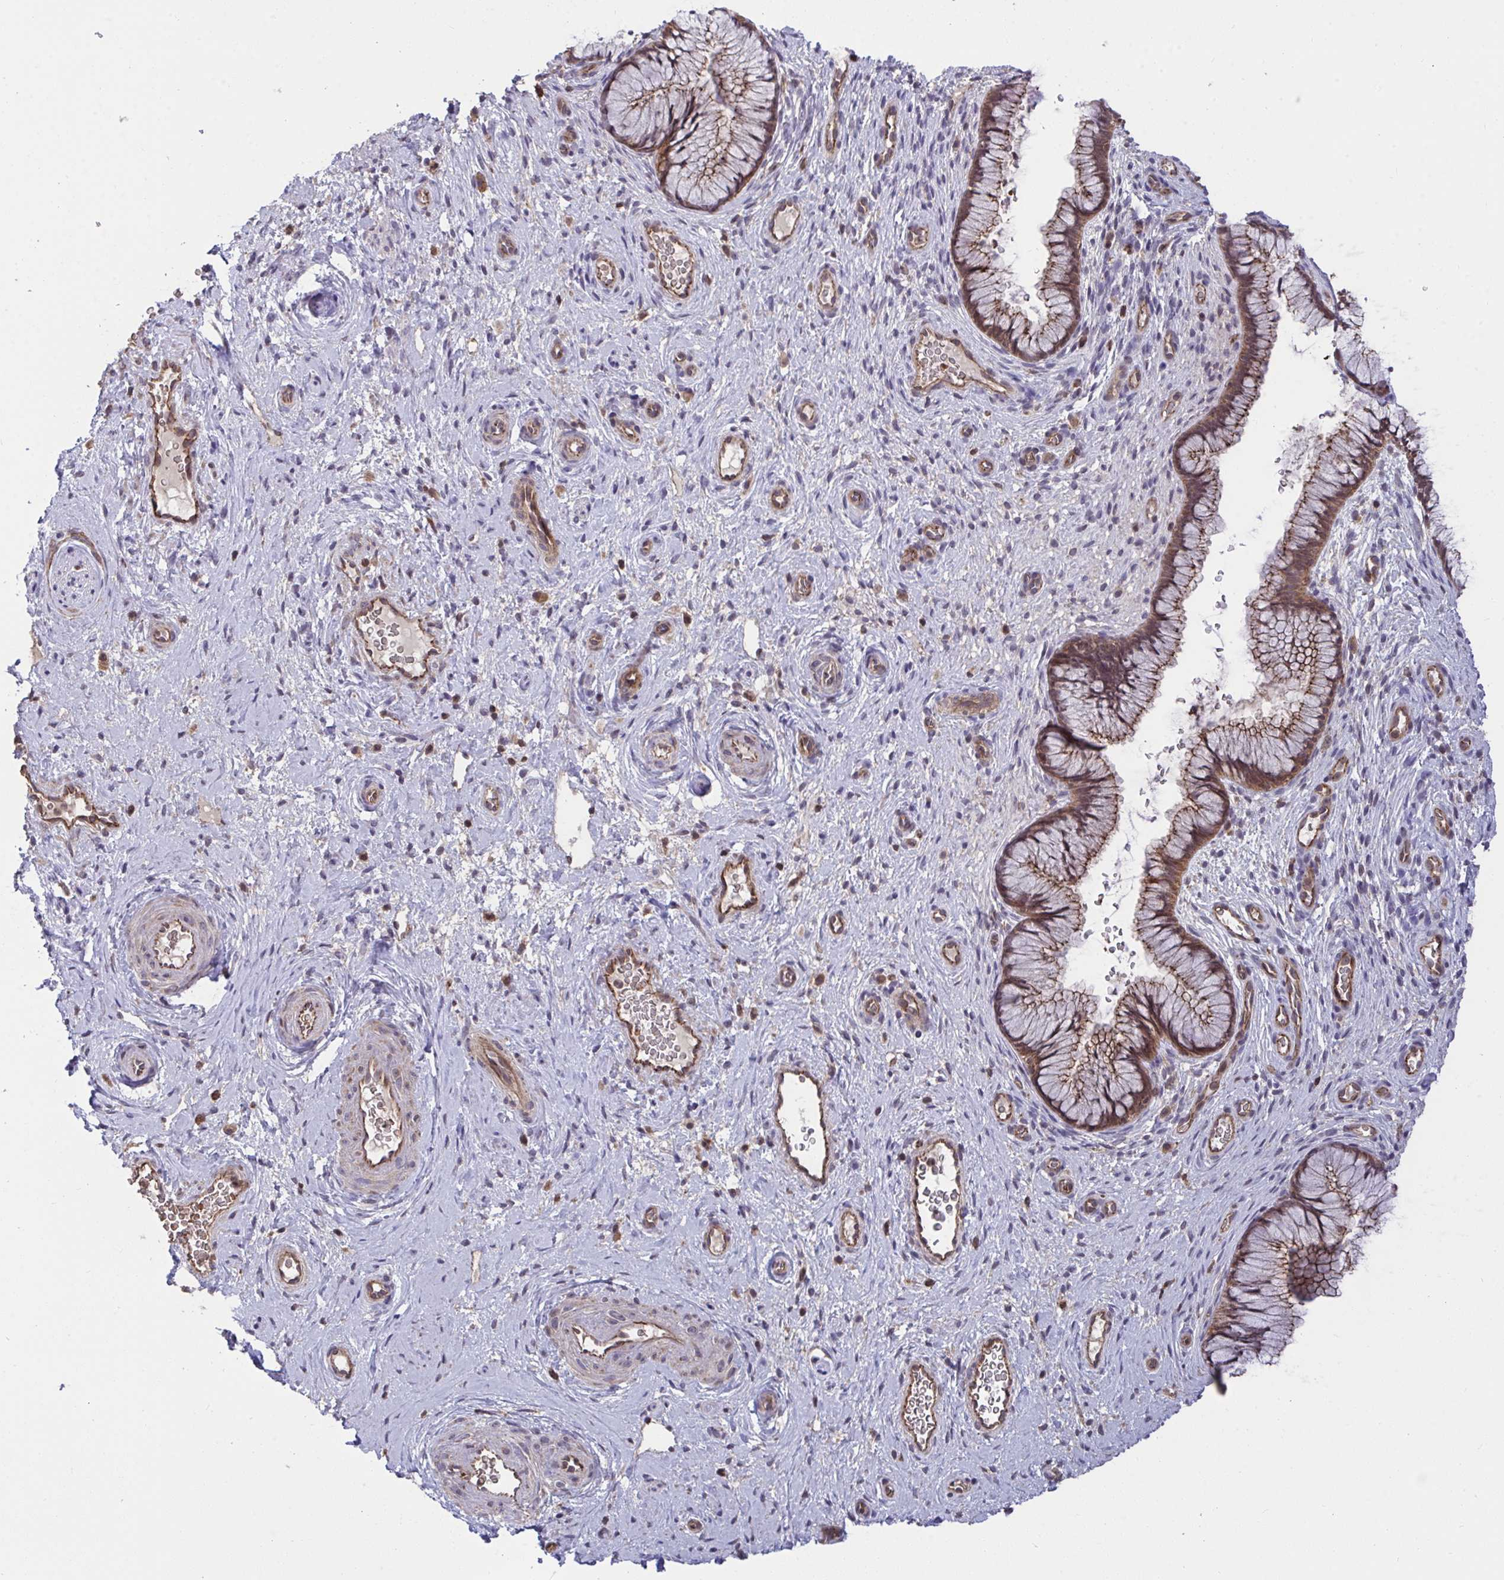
{"staining": {"intensity": "moderate", "quantity": ">75%", "location": "cytoplasmic/membranous,nuclear"}, "tissue": "cervix", "cell_type": "Glandular cells", "image_type": "normal", "snomed": [{"axis": "morphology", "description": "Normal tissue, NOS"}, {"axis": "topography", "description": "Cervix"}], "caption": "This histopathology image reveals IHC staining of unremarkable cervix, with medium moderate cytoplasmic/membranous,nuclear positivity in about >75% of glandular cells.", "gene": "PPP1CA", "patient": {"sex": "female", "age": 34}}